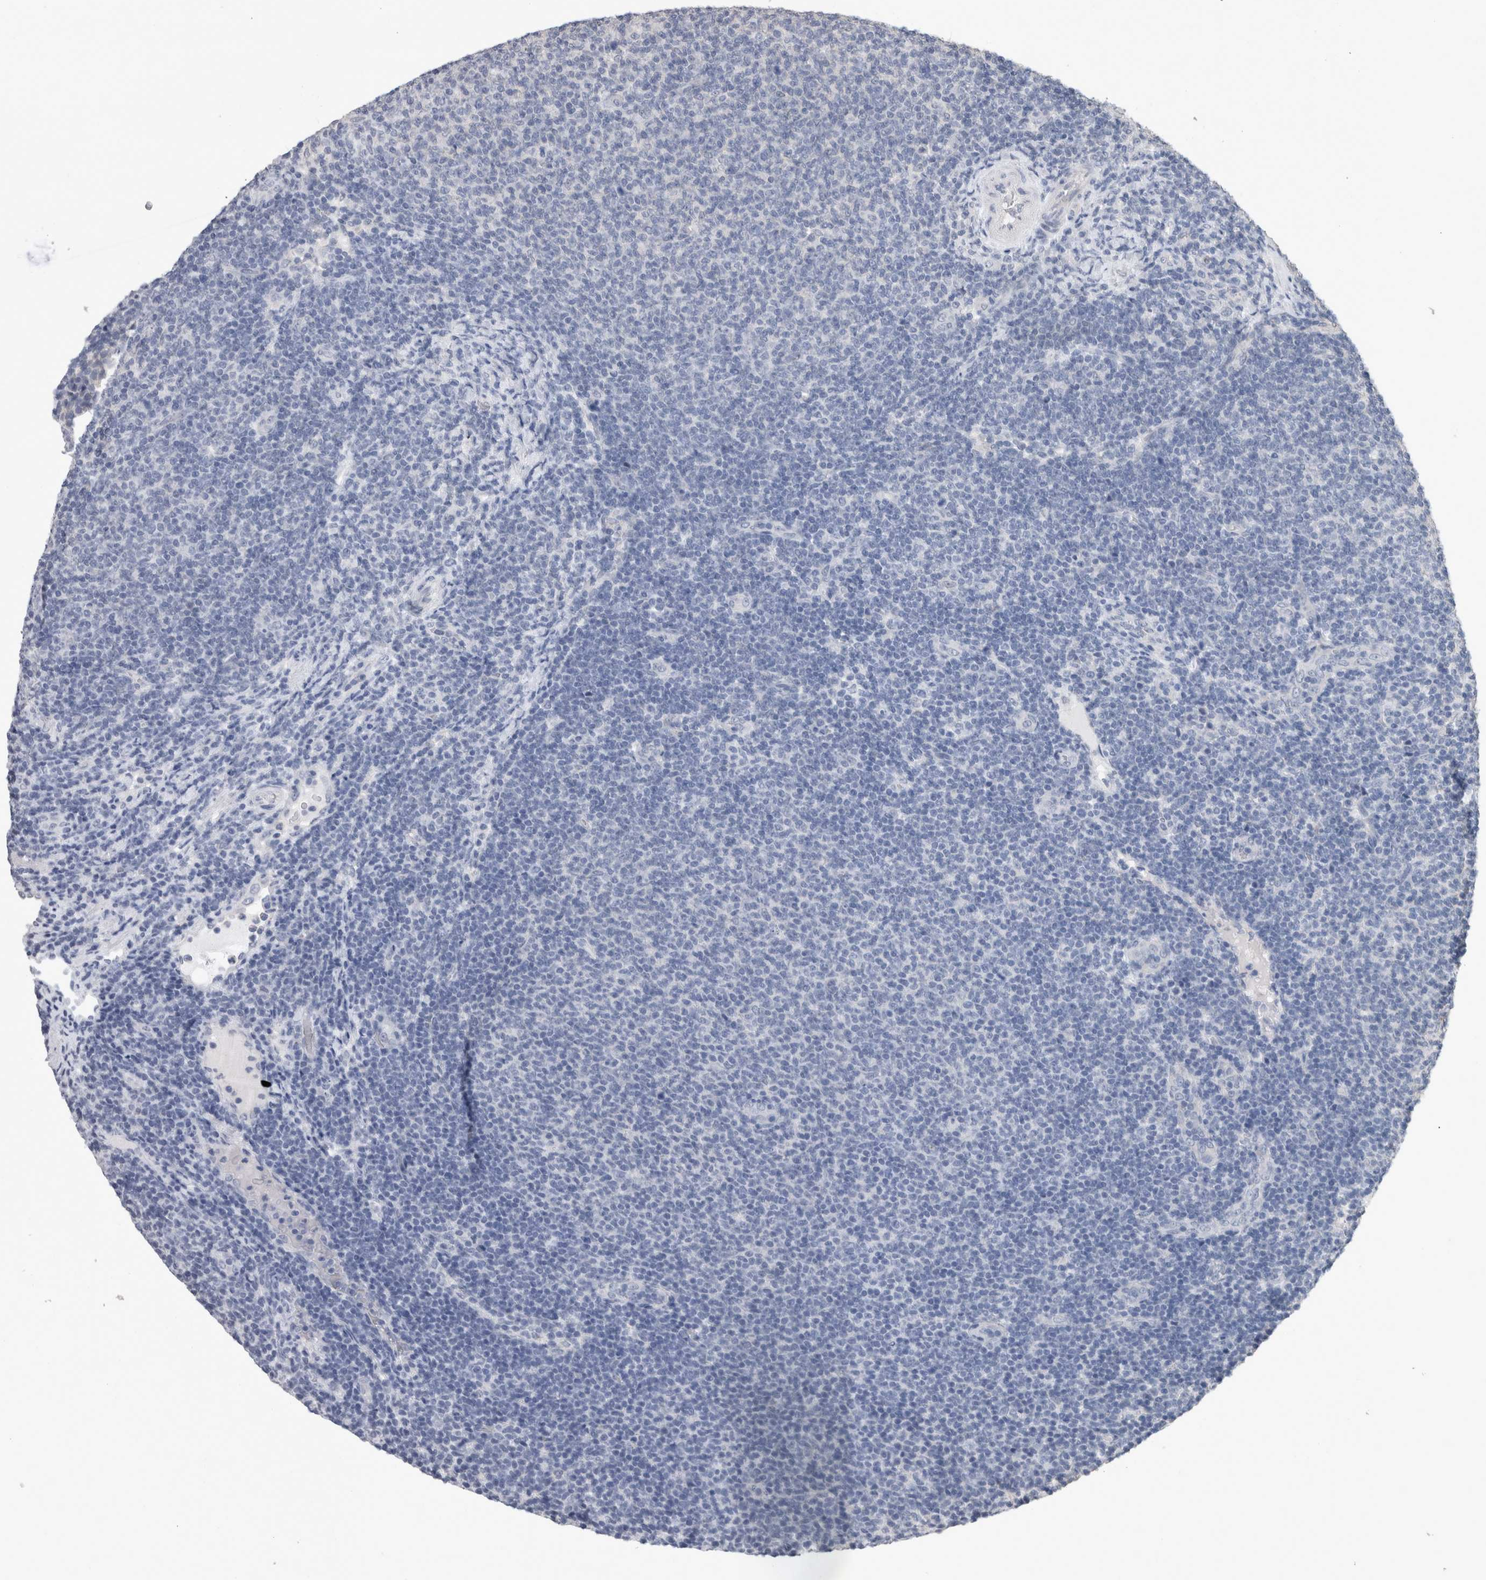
{"staining": {"intensity": "negative", "quantity": "none", "location": "none"}, "tissue": "lymphoma", "cell_type": "Tumor cells", "image_type": "cancer", "snomed": [{"axis": "morphology", "description": "Malignant lymphoma, non-Hodgkin's type, Low grade"}, {"axis": "topography", "description": "Lymph node"}], "caption": "DAB immunohistochemical staining of lymphoma displays no significant expression in tumor cells.", "gene": "FHOD3", "patient": {"sex": "male", "age": 66}}